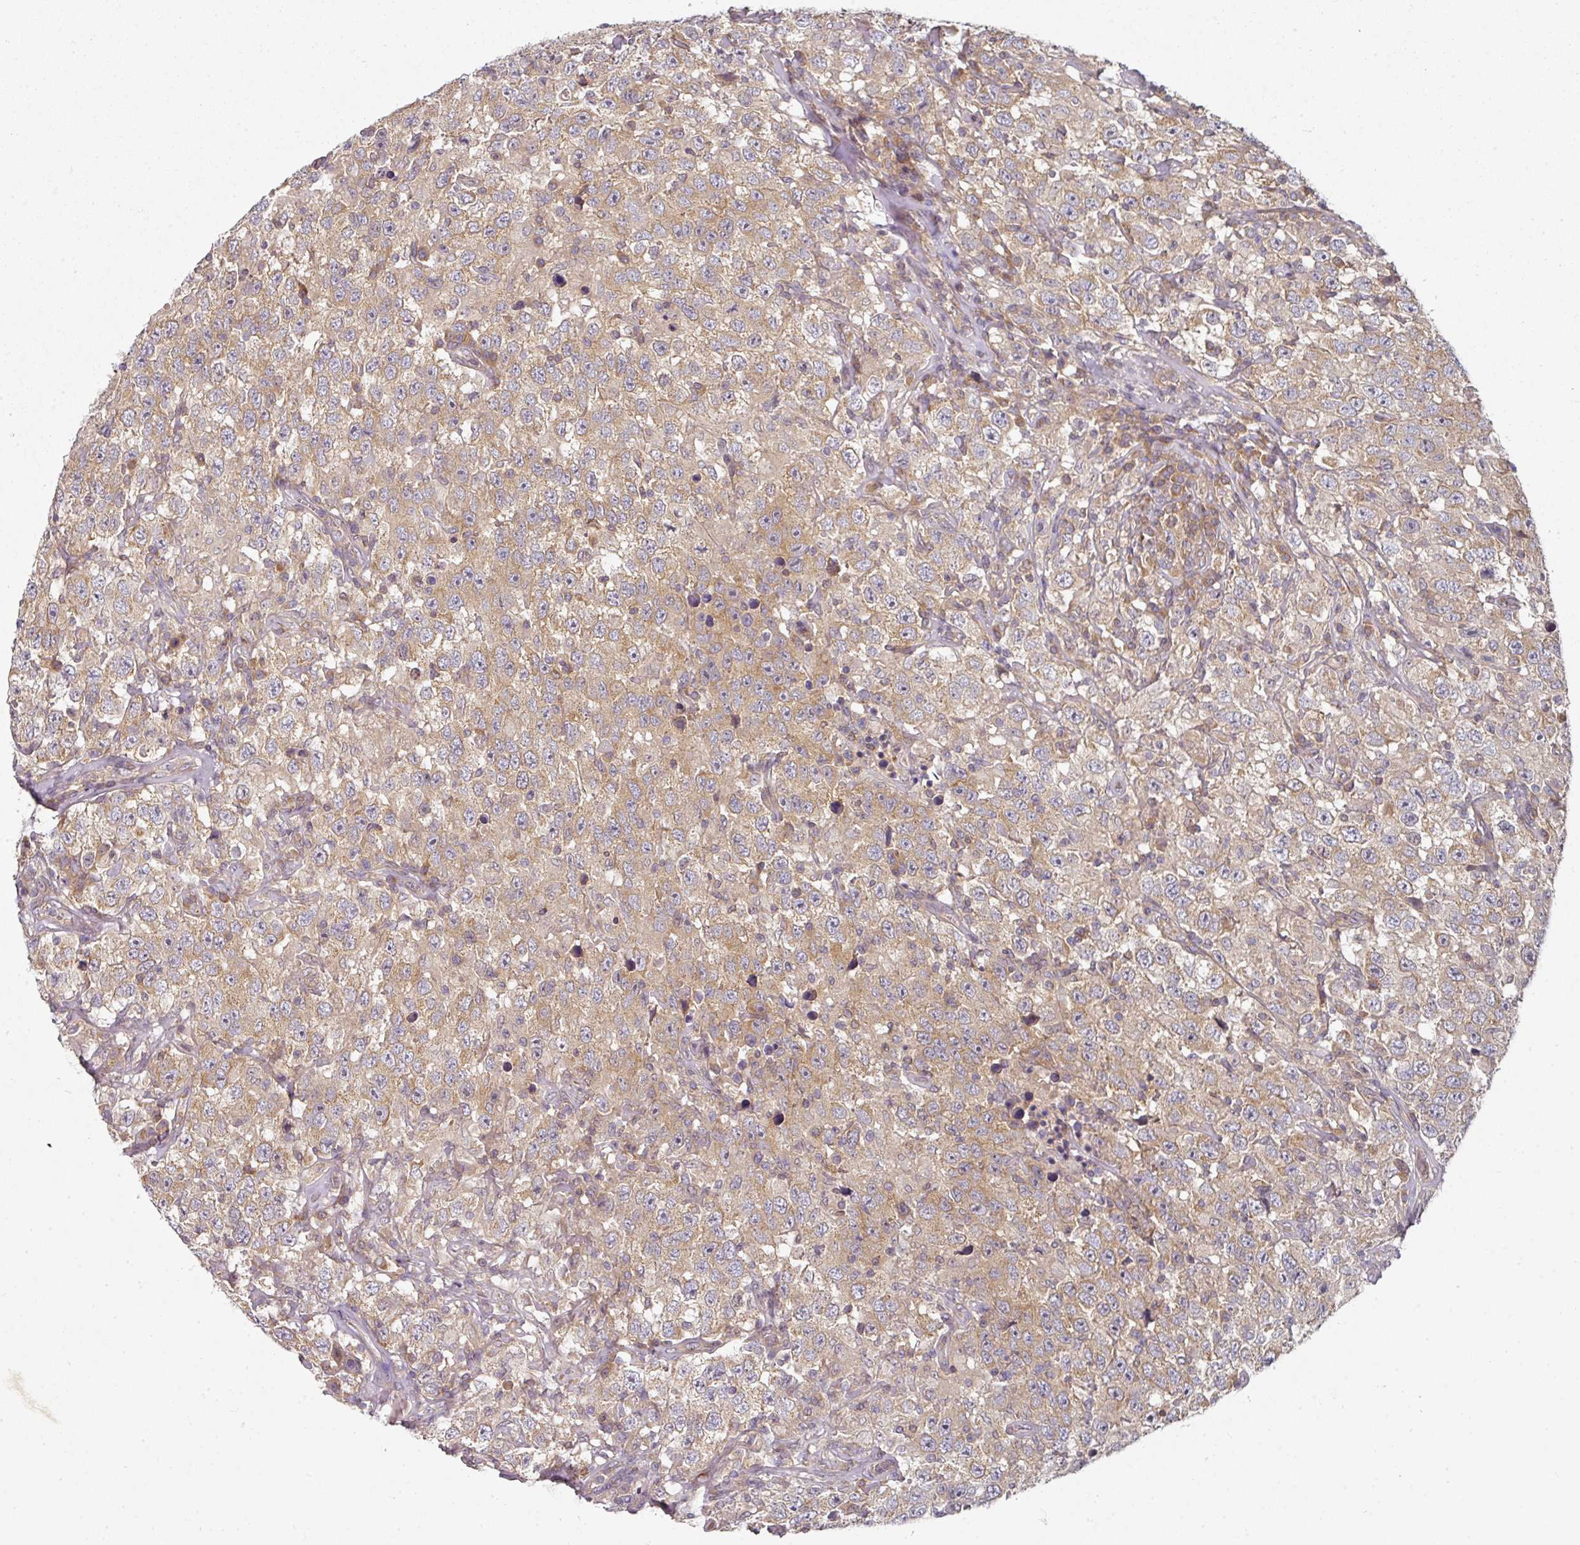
{"staining": {"intensity": "weak", "quantity": ">75%", "location": "cytoplasmic/membranous"}, "tissue": "testis cancer", "cell_type": "Tumor cells", "image_type": "cancer", "snomed": [{"axis": "morphology", "description": "Seminoma, NOS"}, {"axis": "topography", "description": "Testis"}], "caption": "Brown immunohistochemical staining in seminoma (testis) demonstrates weak cytoplasmic/membranous positivity in about >75% of tumor cells.", "gene": "MAP2K2", "patient": {"sex": "male", "age": 41}}